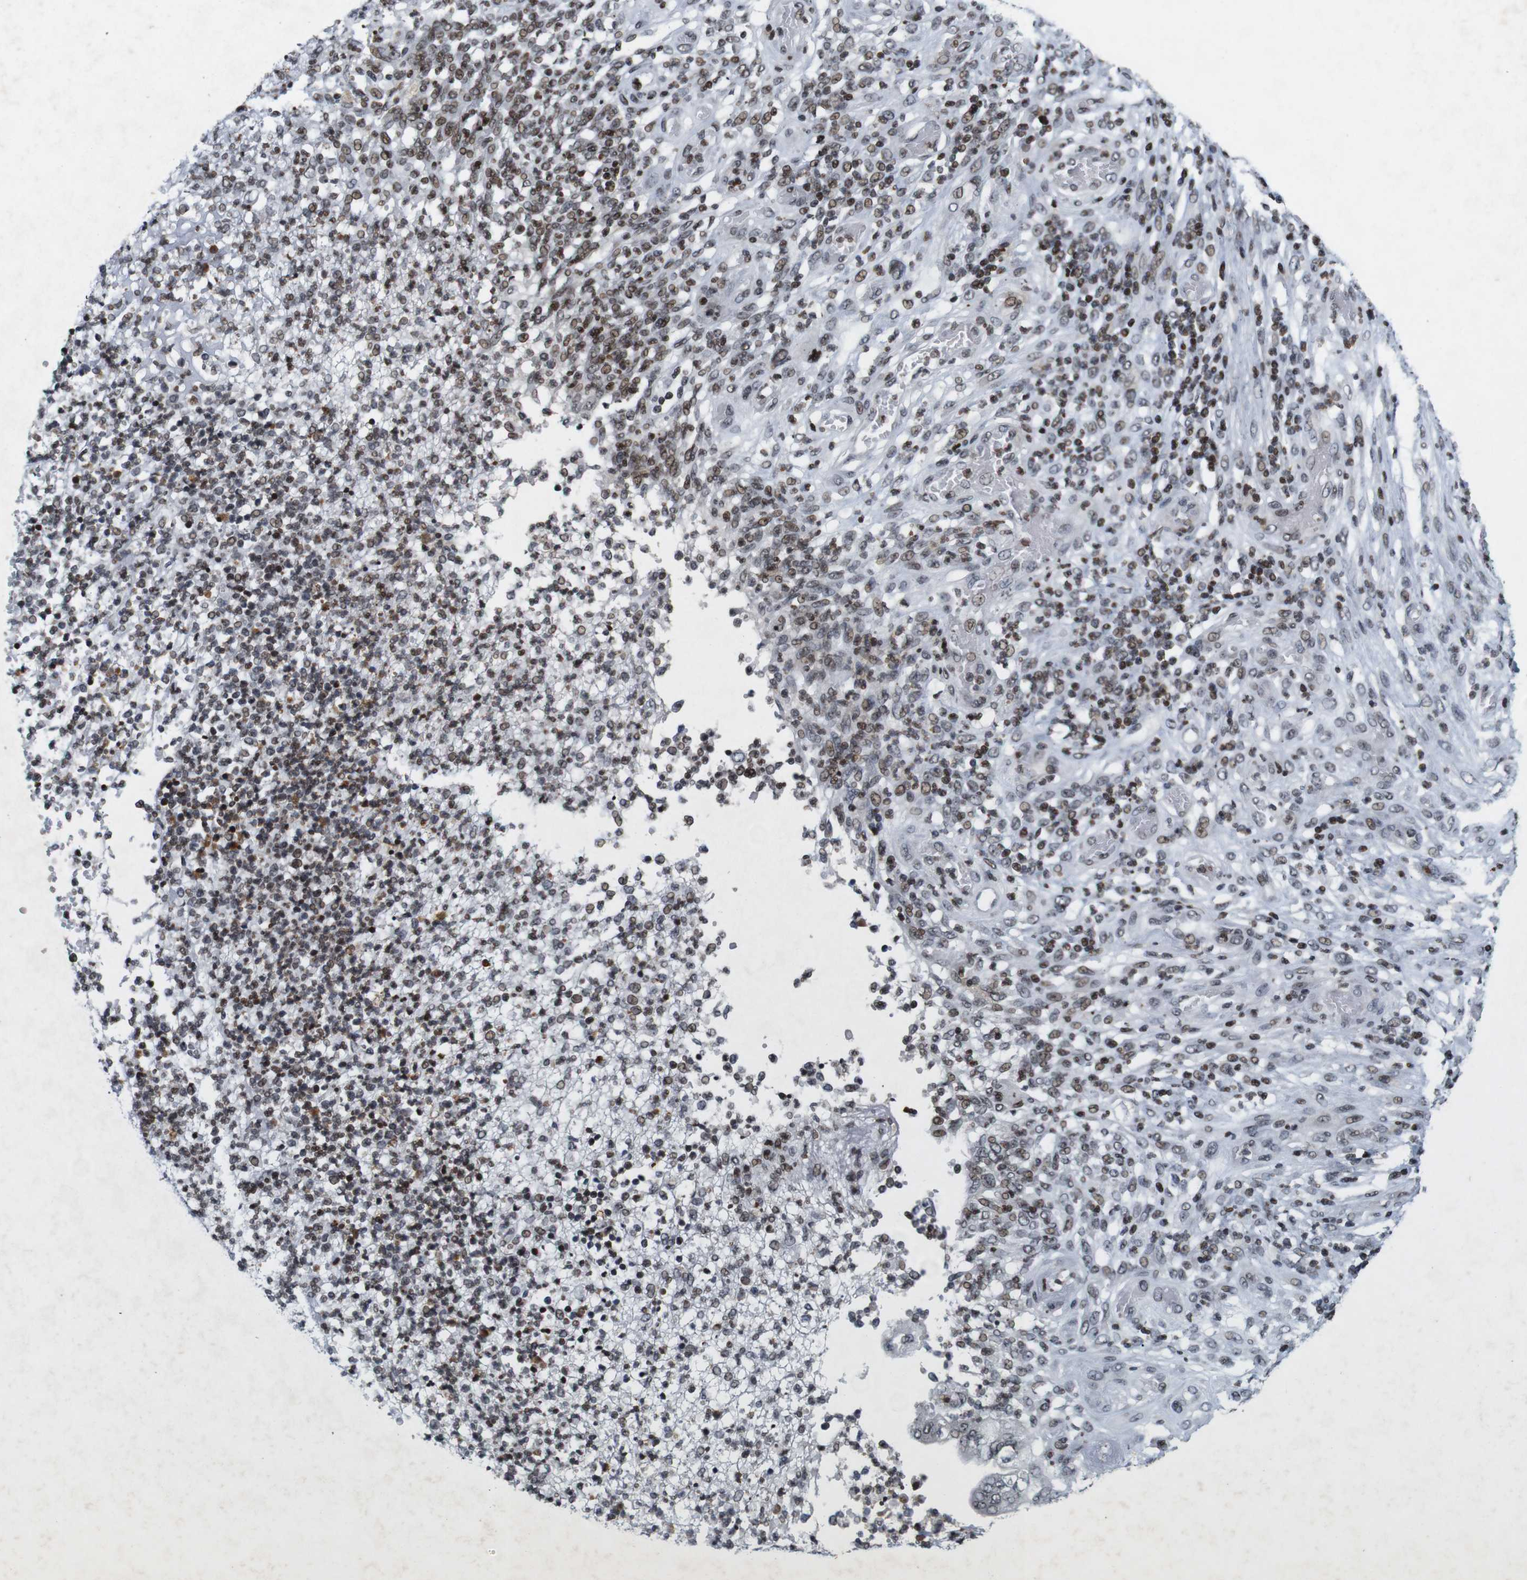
{"staining": {"intensity": "weak", "quantity": ">75%", "location": "nuclear"}, "tissue": "stomach cancer", "cell_type": "Tumor cells", "image_type": "cancer", "snomed": [{"axis": "morphology", "description": "Adenocarcinoma, NOS"}, {"axis": "topography", "description": "Stomach"}], "caption": "Stomach cancer stained with a protein marker exhibits weak staining in tumor cells.", "gene": "MAGEH1", "patient": {"sex": "female", "age": 73}}